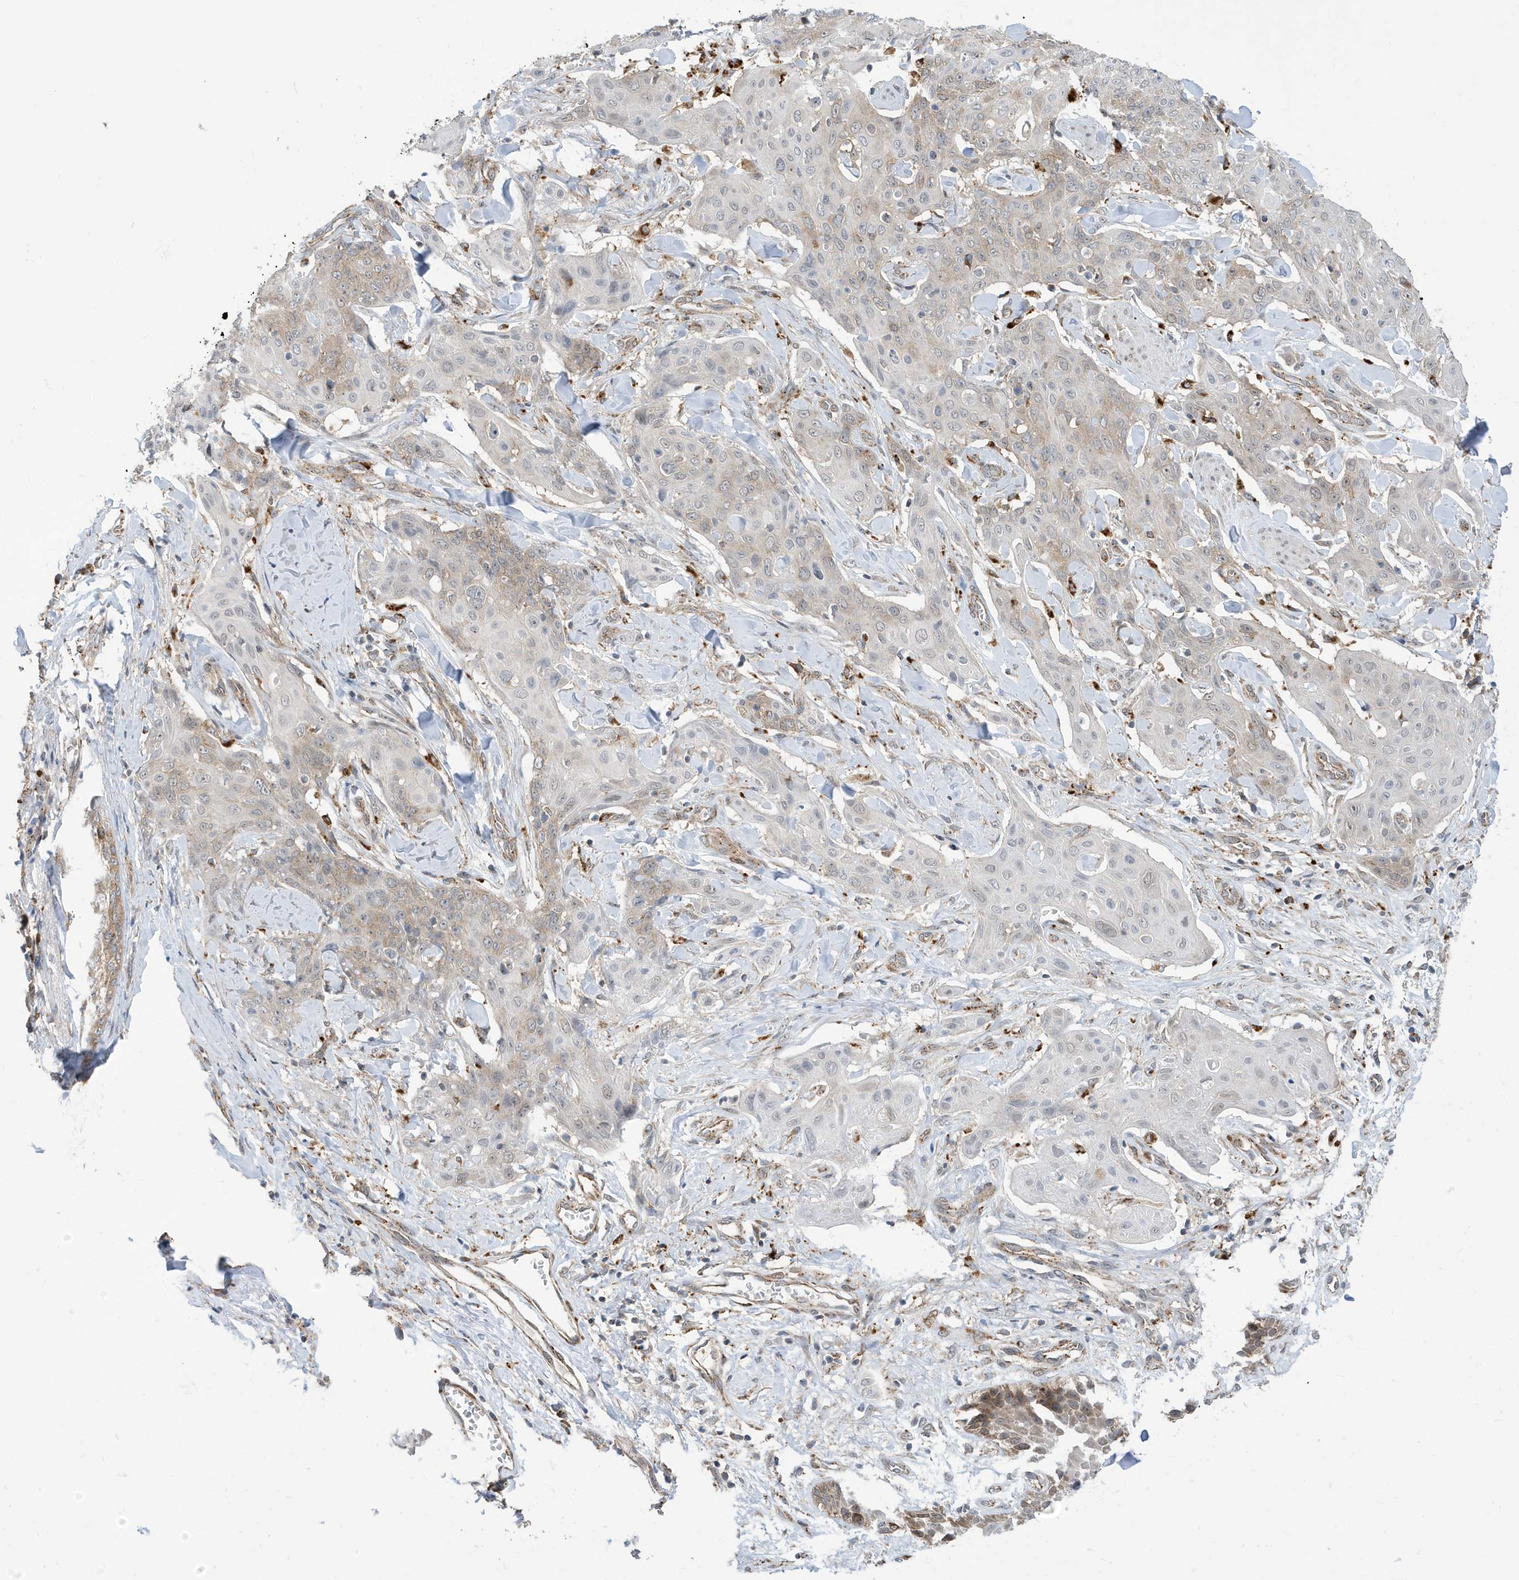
{"staining": {"intensity": "weak", "quantity": "25%-75%", "location": "cytoplasmic/membranous"}, "tissue": "skin cancer", "cell_type": "Tumor cells", "image_type": "cancer", "snomed": [{"axis": "morphology", "description": "Squamous cell carcinoma, NOS"}, {"axis": "topography", "description": "Skin"}, {"axis": "topography", "description": "Vulva"}], "caption": "This is an image of immunohistochemistry staining of skin cancer, which shows weak staining in the cytoplasmic/membranous of tumor cells.", "gene": "ZNF507", "patient": {"sex": "female", "age": 85}}